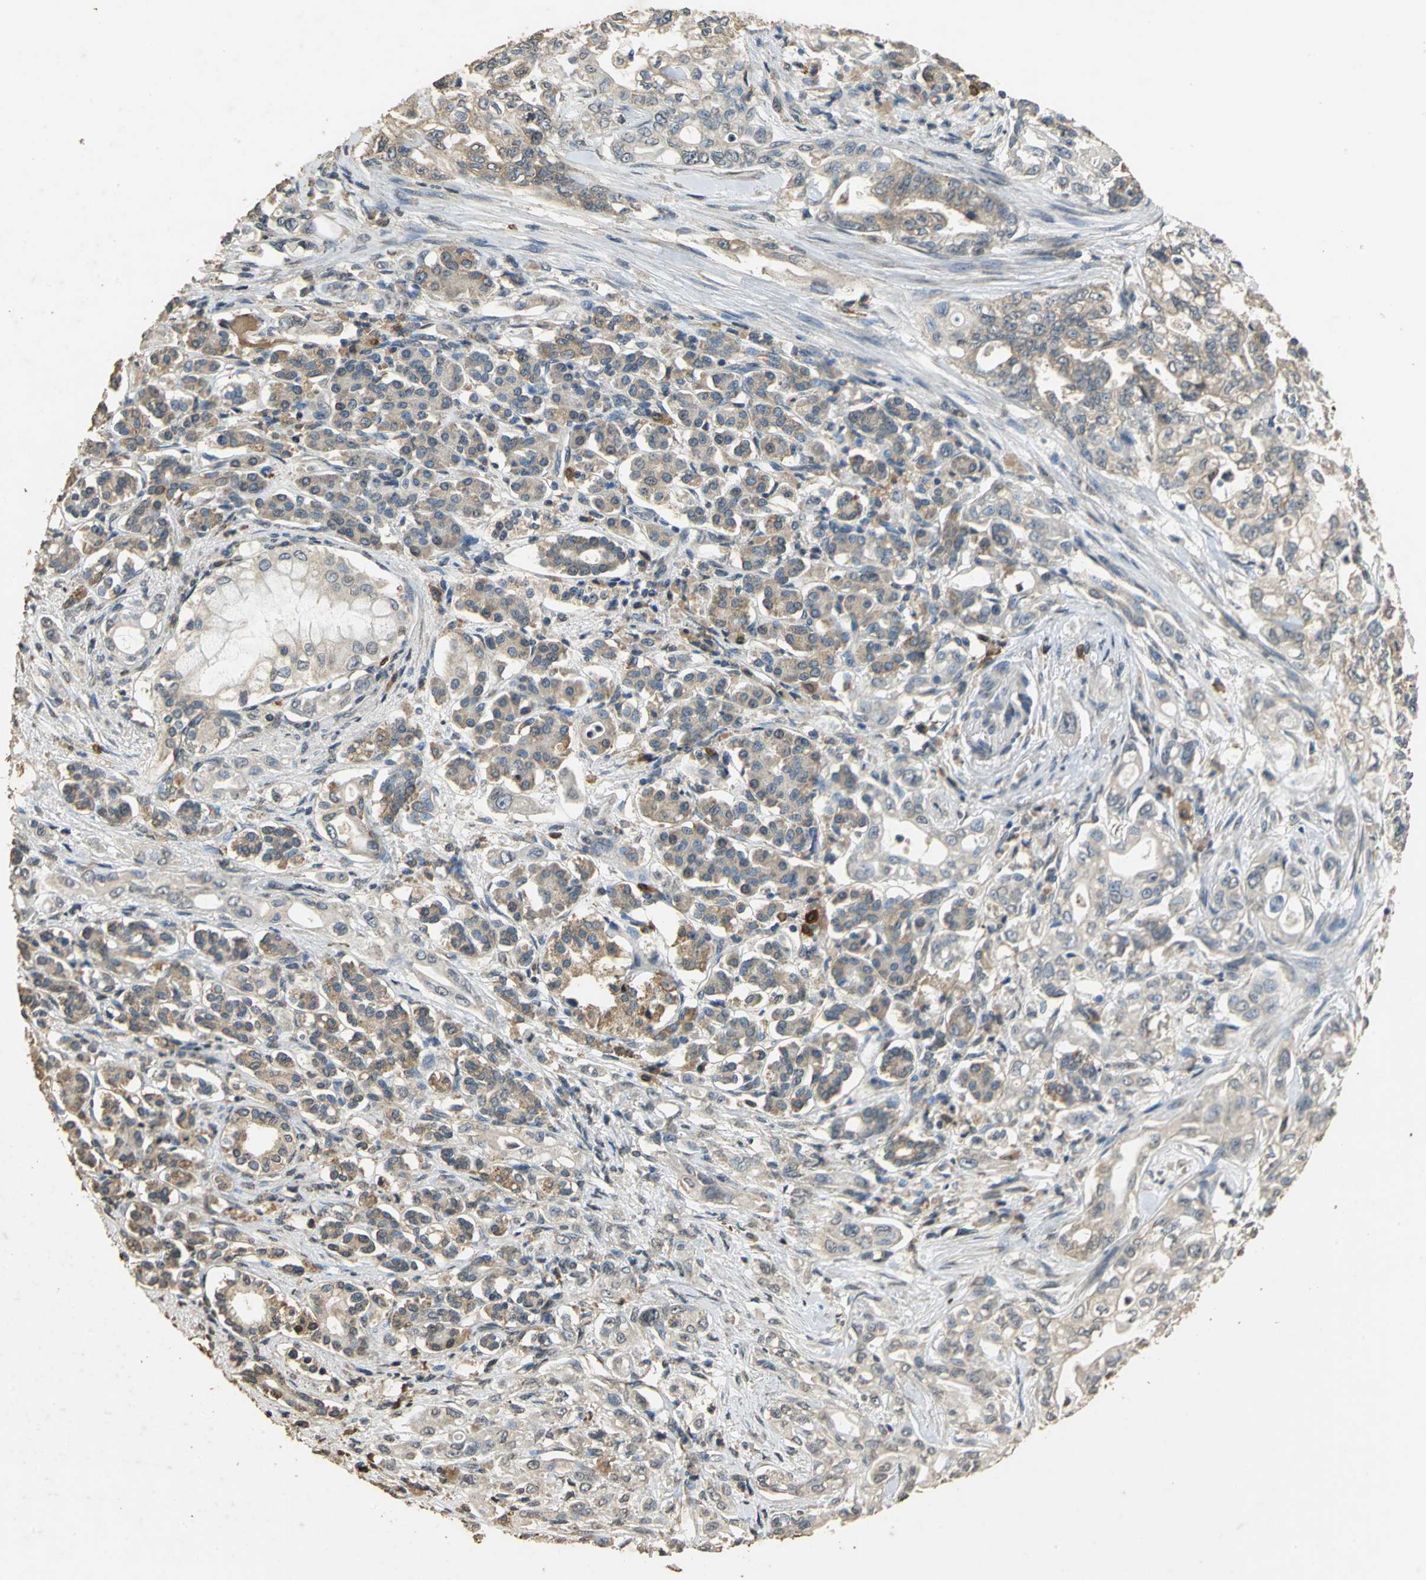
{"staining": {"intensity": "weak", "quantity": ">75%", "location": "cytoplasmic/membranous"}, "tissue": "pancreatic cancer", "cell_type": "Tumor cells", "image_type": "cancer", "snomed": [{"axis": "morphology", "description": "Normal tissue, NOS"}, {"axis": "topography", "description": "Pancreas"}], "caption": "Pancreatic cancer stained for a protein shows weak cytoplasmic/membranous positivity in tumor cells. Using DAB (brown) and hematoxylin (blue) stains, captured at high magnification using brightfield microscopy.", "gene": "ACSL4", "patient": {"sex": "male", "age": 42}}